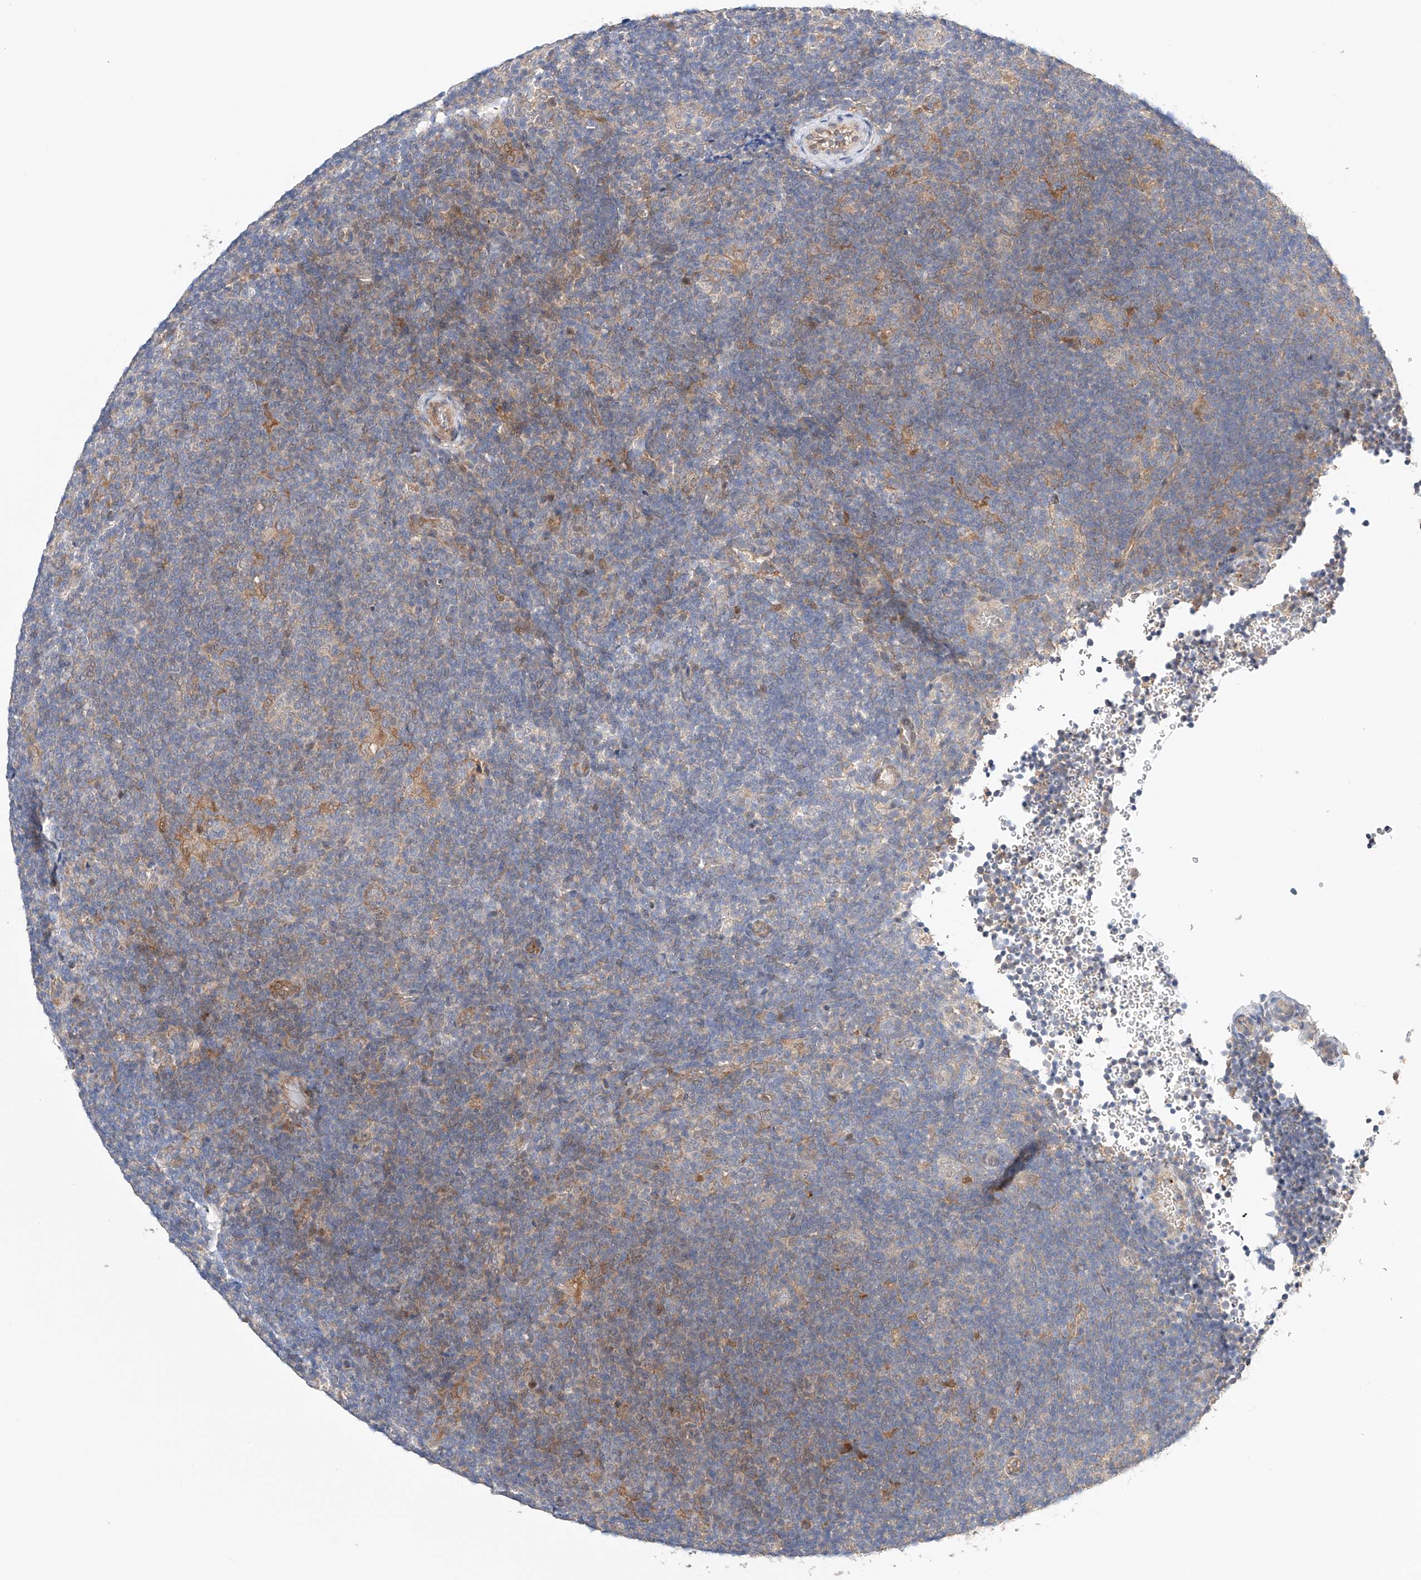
{"staining": {"intensity": "weak", "quantity": "25%-75%", "location": "cytoplasmic/membranous,nuclear"}, "tissue": "lymphoma", "cell_type": "Tumor cells", "image_type": "cancer", "snomed": [{"axis": "morphology", "description": "Hodgkin's disease, NOS"}, {"axis": "topography", "description": "Lymph node"}], "caption": "A micrograph of Hodgkin's disease stained for a protein shows weak cytoplasmic/membranous and nuclear brown staining in tumor cells. Nuclei are stained in blue.", "gene": "ZFHX2", "patient": {"sex": "female", "age": 57}}